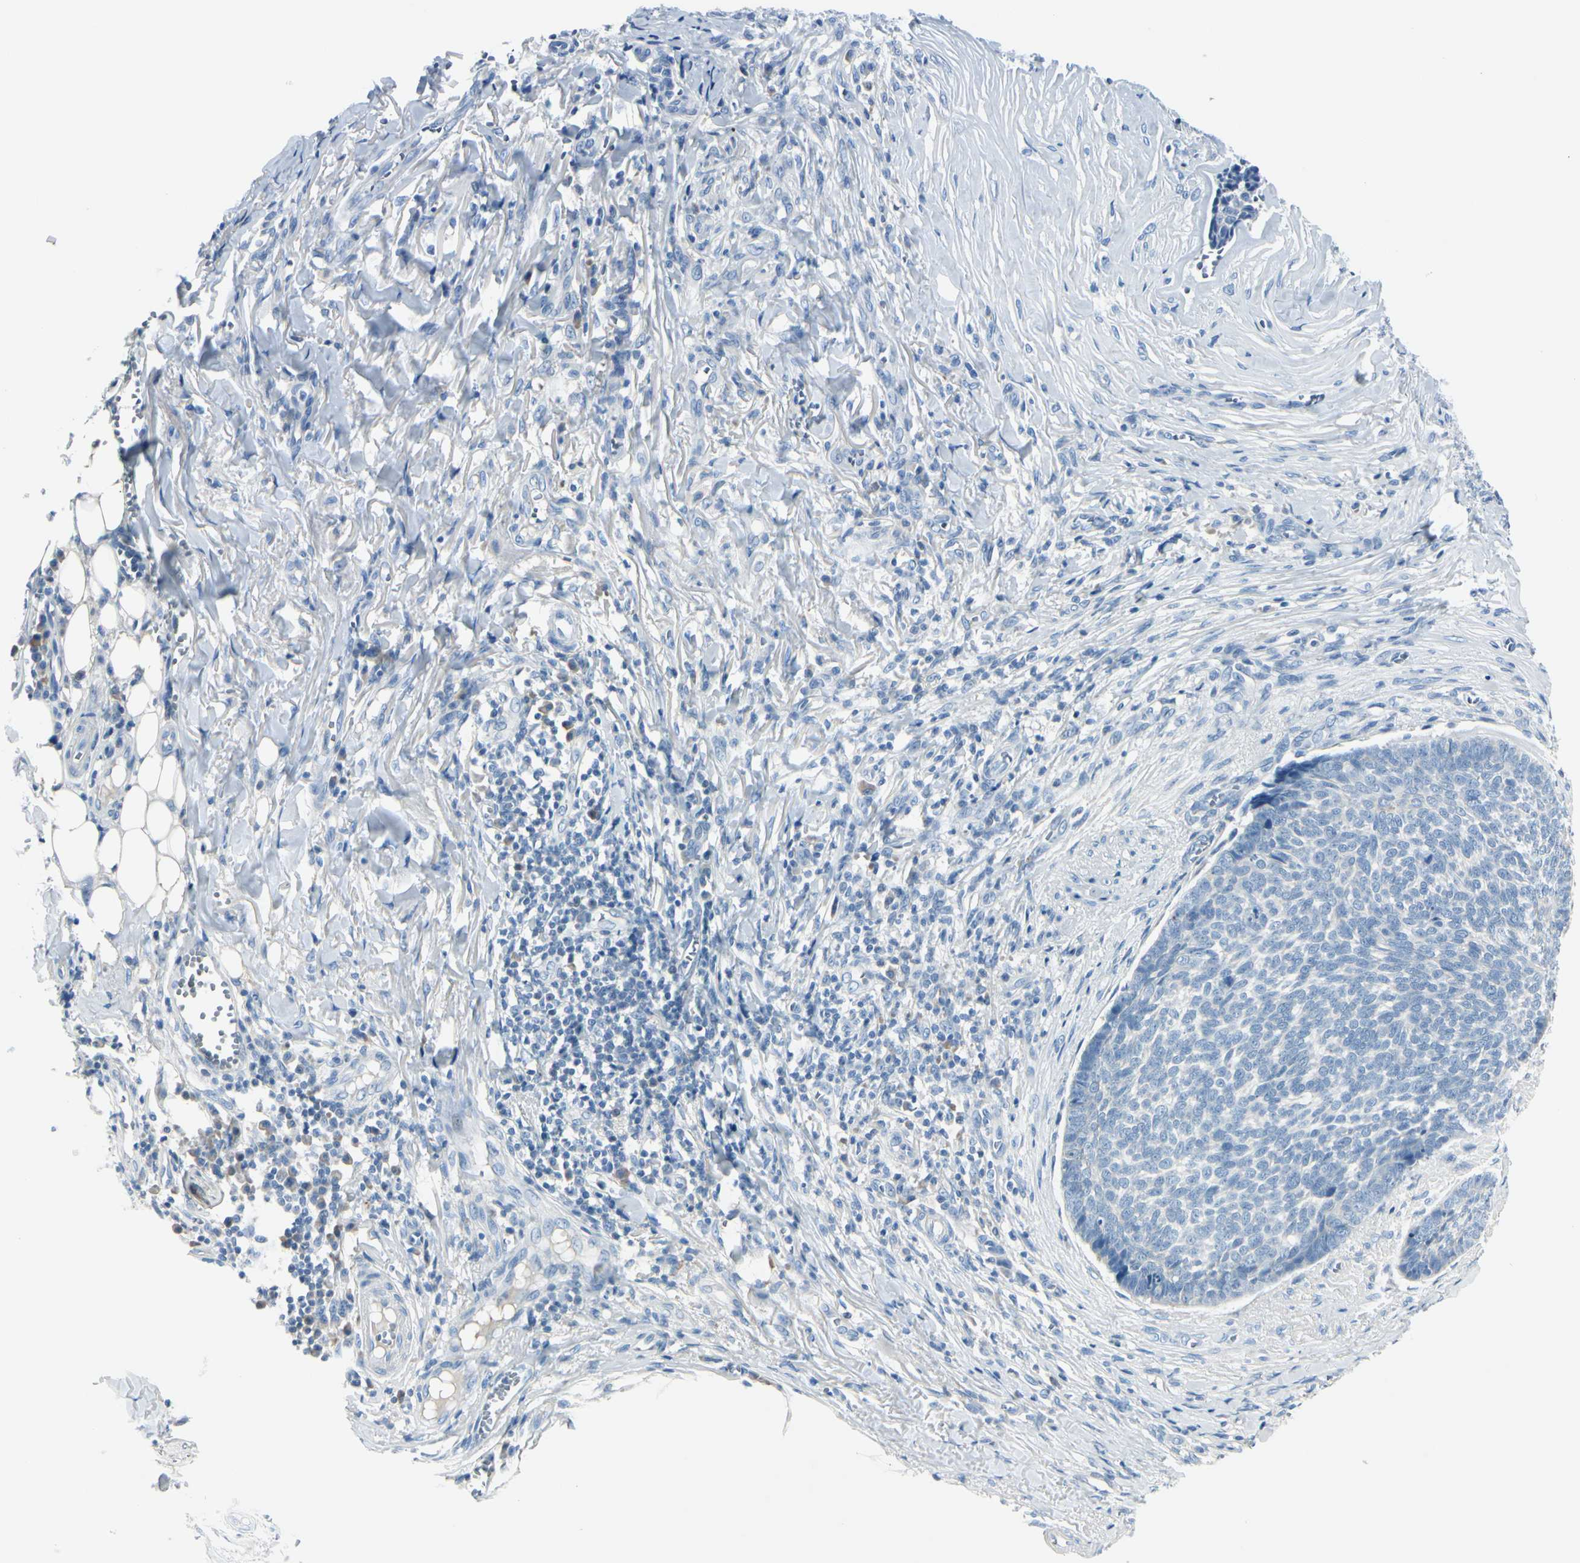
{"staining": {"intensity": "negative", "quantity": "none", "location": "none"}, "tissue": "skin cancer", "cell_type": "Tumor cells", "image_type": "cancer", "snomed": [{"axis": "morphology", "description": "Basal cell carcinoma"}, {"axis": "topography", "description": "Skin"}], "caption": "Human skin basal cell carcinoma stained for a protein using immunohistochemistry reveals no positivity in tumor cells.", "gene": "PEBP1", "patient": {"sex": "male", "age": 84}}